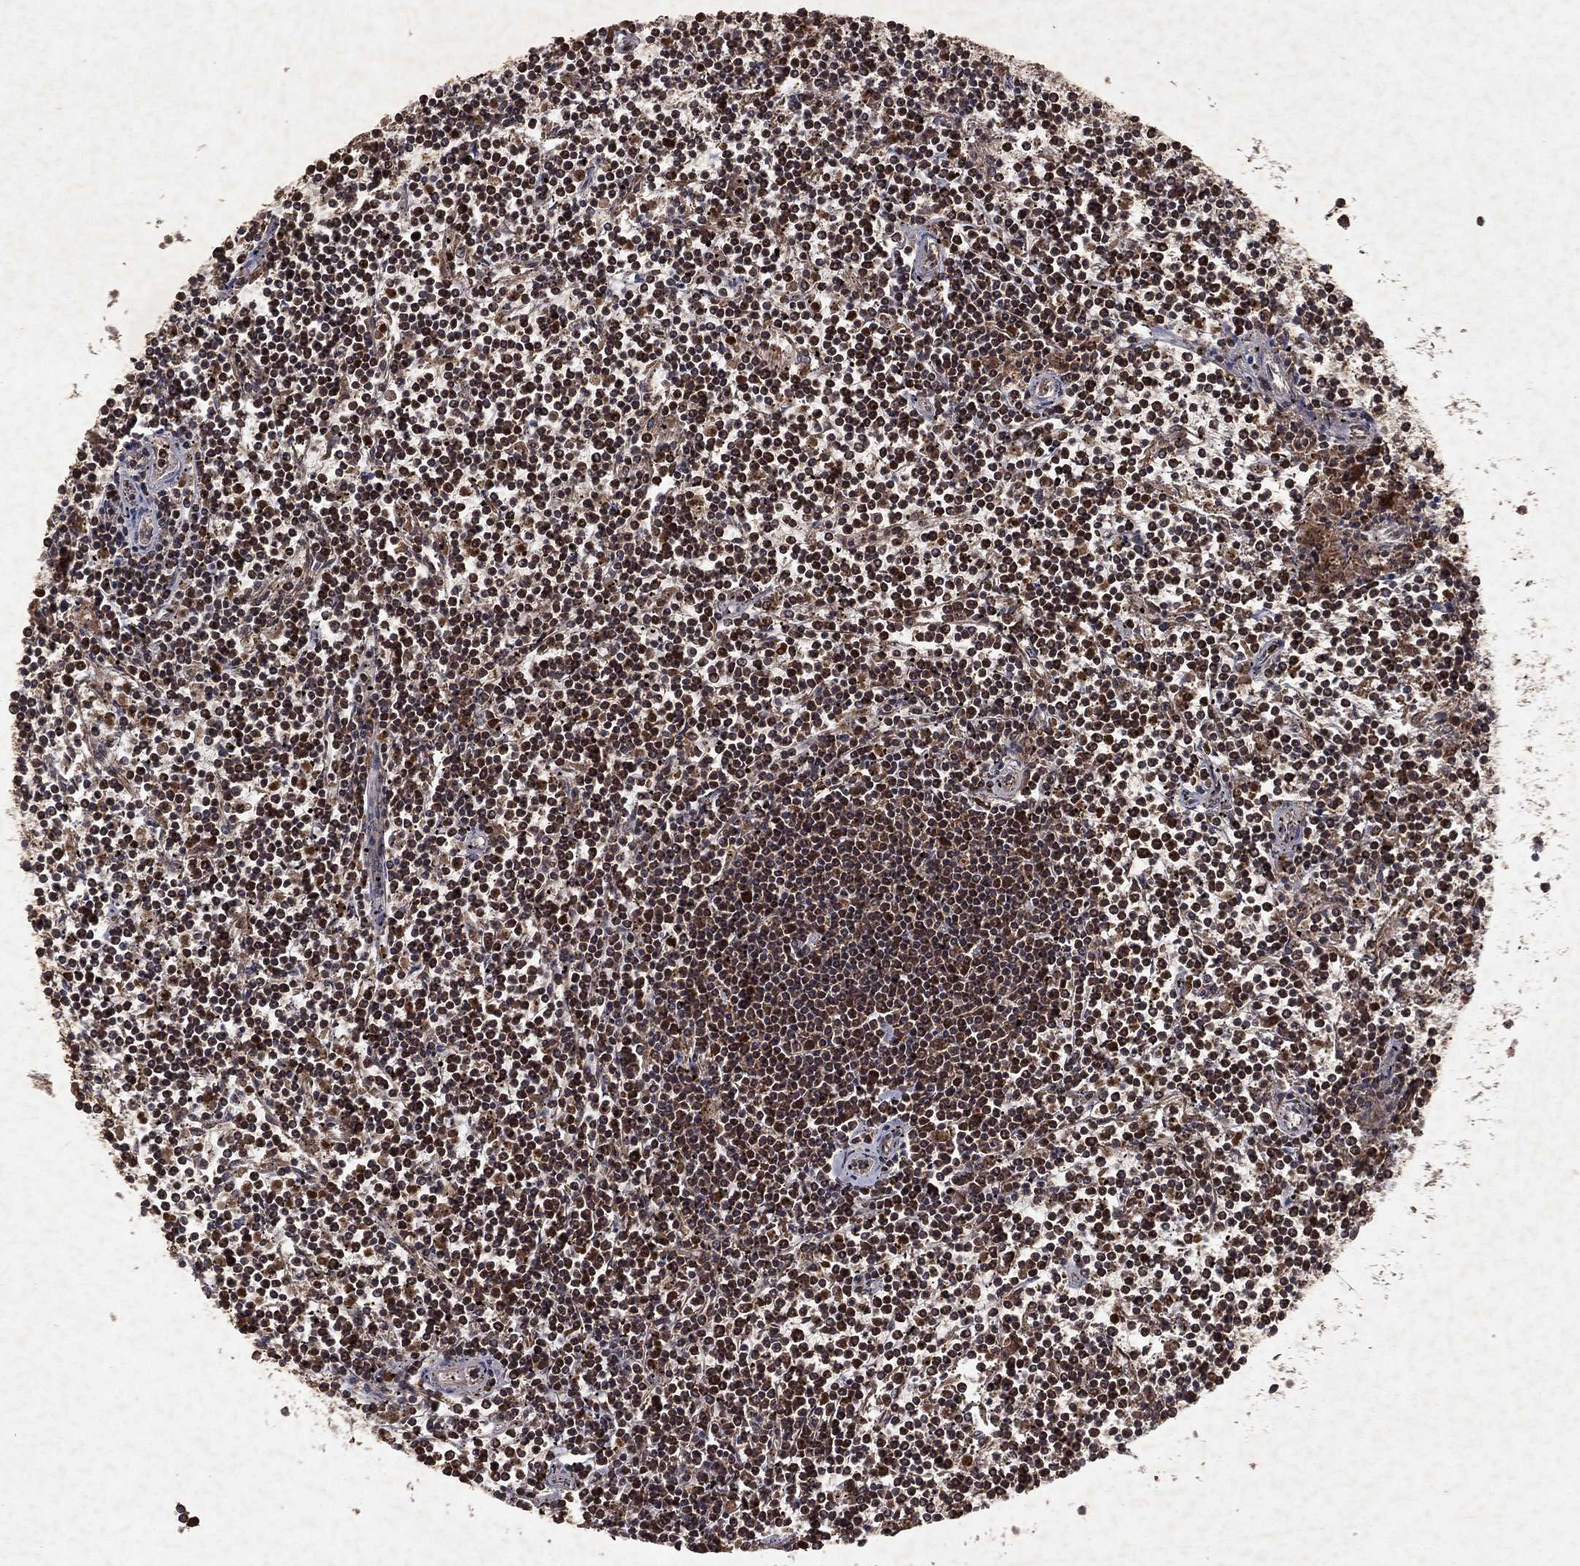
{"staining": {"intensity": "strong", "quantity": "25%-75%", "location": "cytoplasmic/membranous,nuclear"}, "tissue": "lymphoma", "cell_type": "Tumor cells", "image_type": "cancer", "snomed": [{"axis": "morphology", "description": "Malignant lymphoma, non-Hodgkin's type, Low grade"}, {"axis": "topography", "description": "Spleen"}], "caption": "IHC of human malignant lymphoma, non-Hodgkin's type (low-grade) shows high levels of strong cytoplasmic/membranous and nuclear expression in about 25%-75% of tumor cells.", "gene": "PYROXD2", "patient": {"sex": "female", "age": 19}}